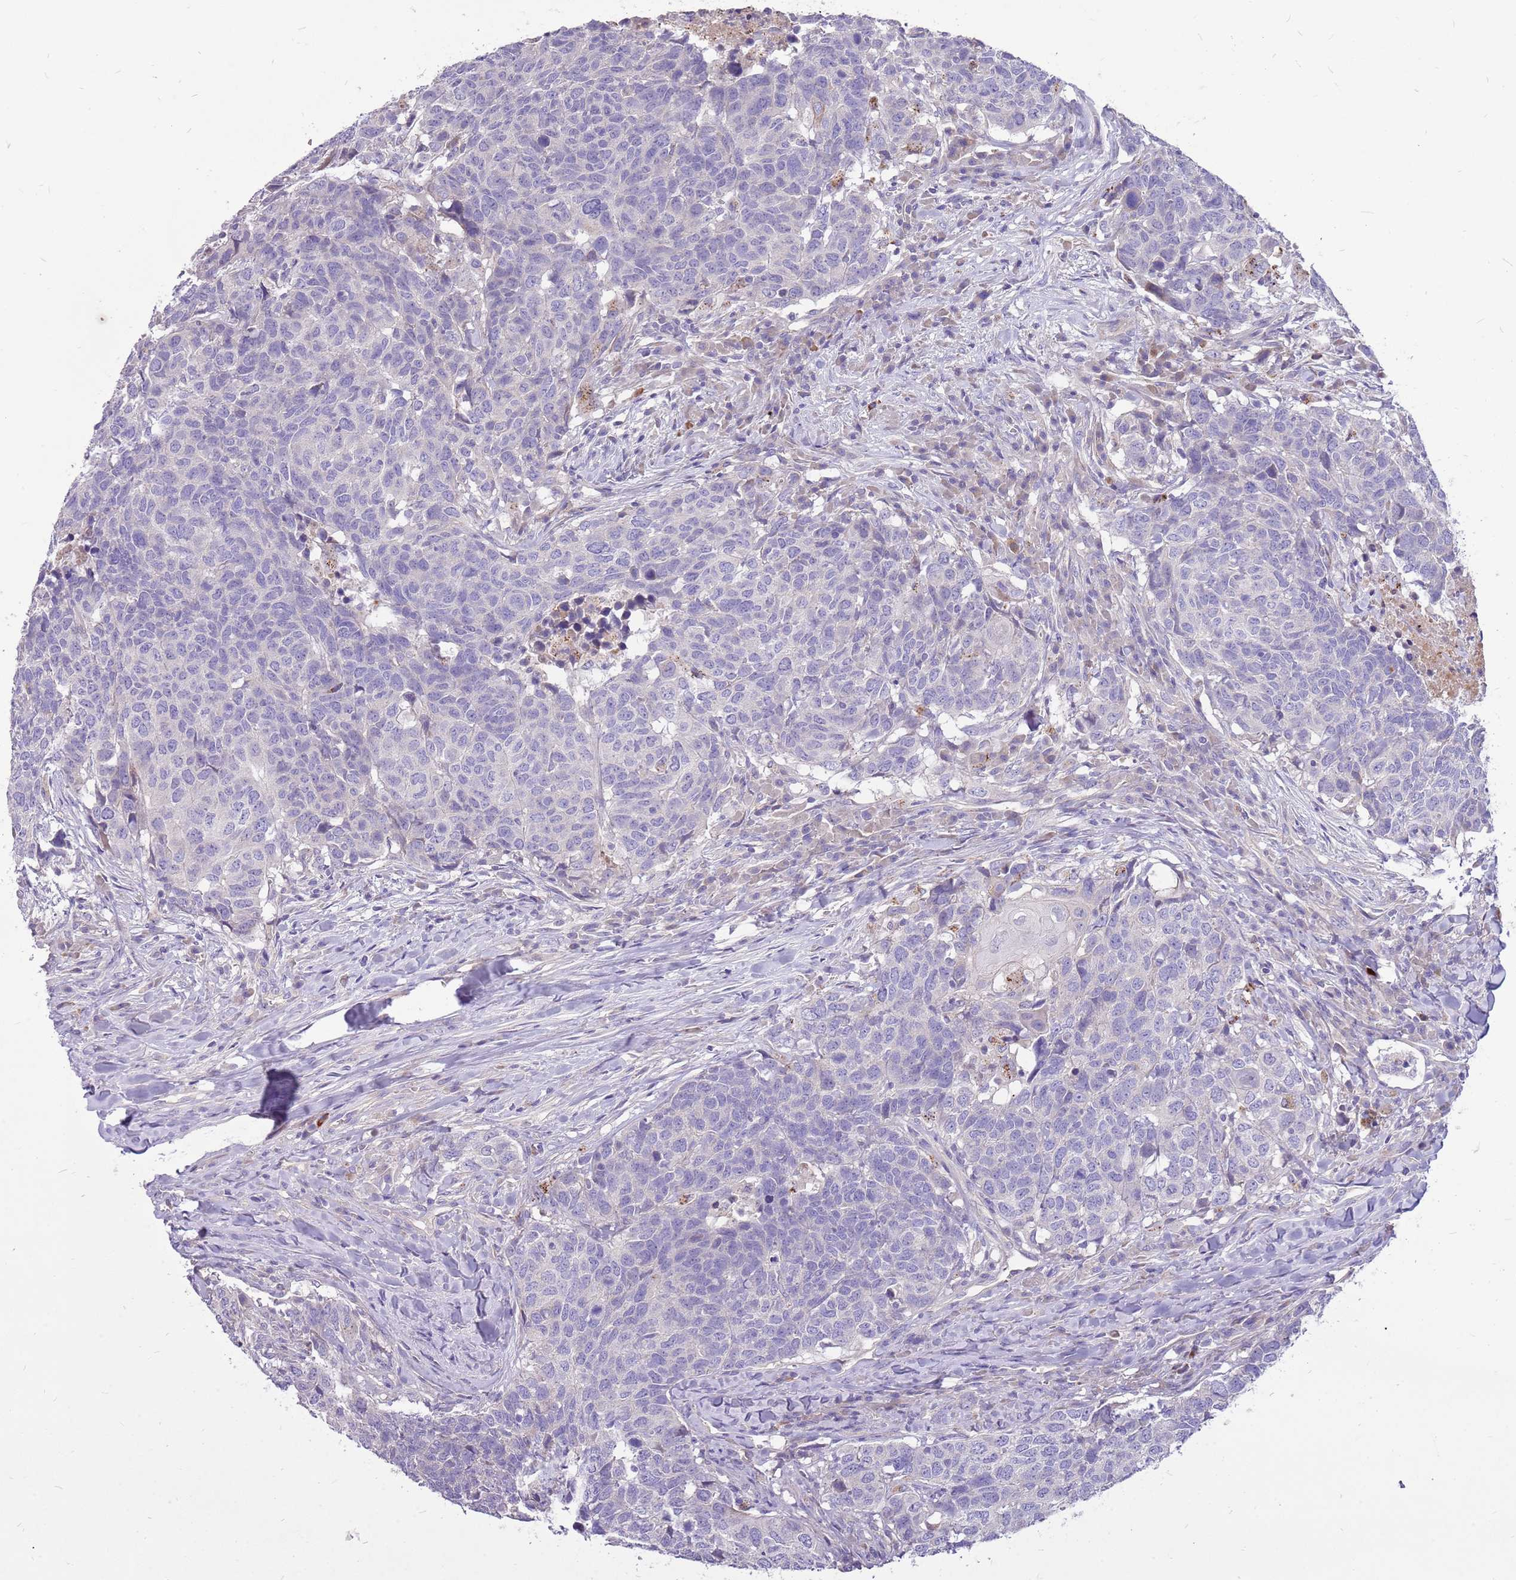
{"staining": {"intensity": "negative", "quantity": "none", "location": "none"}, "tissue": "head and neck cancer", "cell_type": "Tumor cells", "image_type": "cancer", "snomed": [{"axis": "morphology", "description": "Normal tissue, NOS"}, {"axis": "morphology", "description": "Squamous cell carcinoma, NOS"}, {"axis": "topography", "description": "Skeletal muscle"}, {"axis": "topography", "description": "Vascular tissue"}, {"axis": "topography", "description": "Peripheral nerve tissue"}, {"axis": "topography", "description": "Head-Neck"}], "caption": "High magnification brightfield microscopy of head and neck squamous cell carcinoma stained with DAB (3,3'-diaminobenzidine) (brown) and counterstained with hematoxylin (blue): tumor cells show no significant expression.", "gene": "NTN4", "patient": {"sex": "male", "age": 66}}